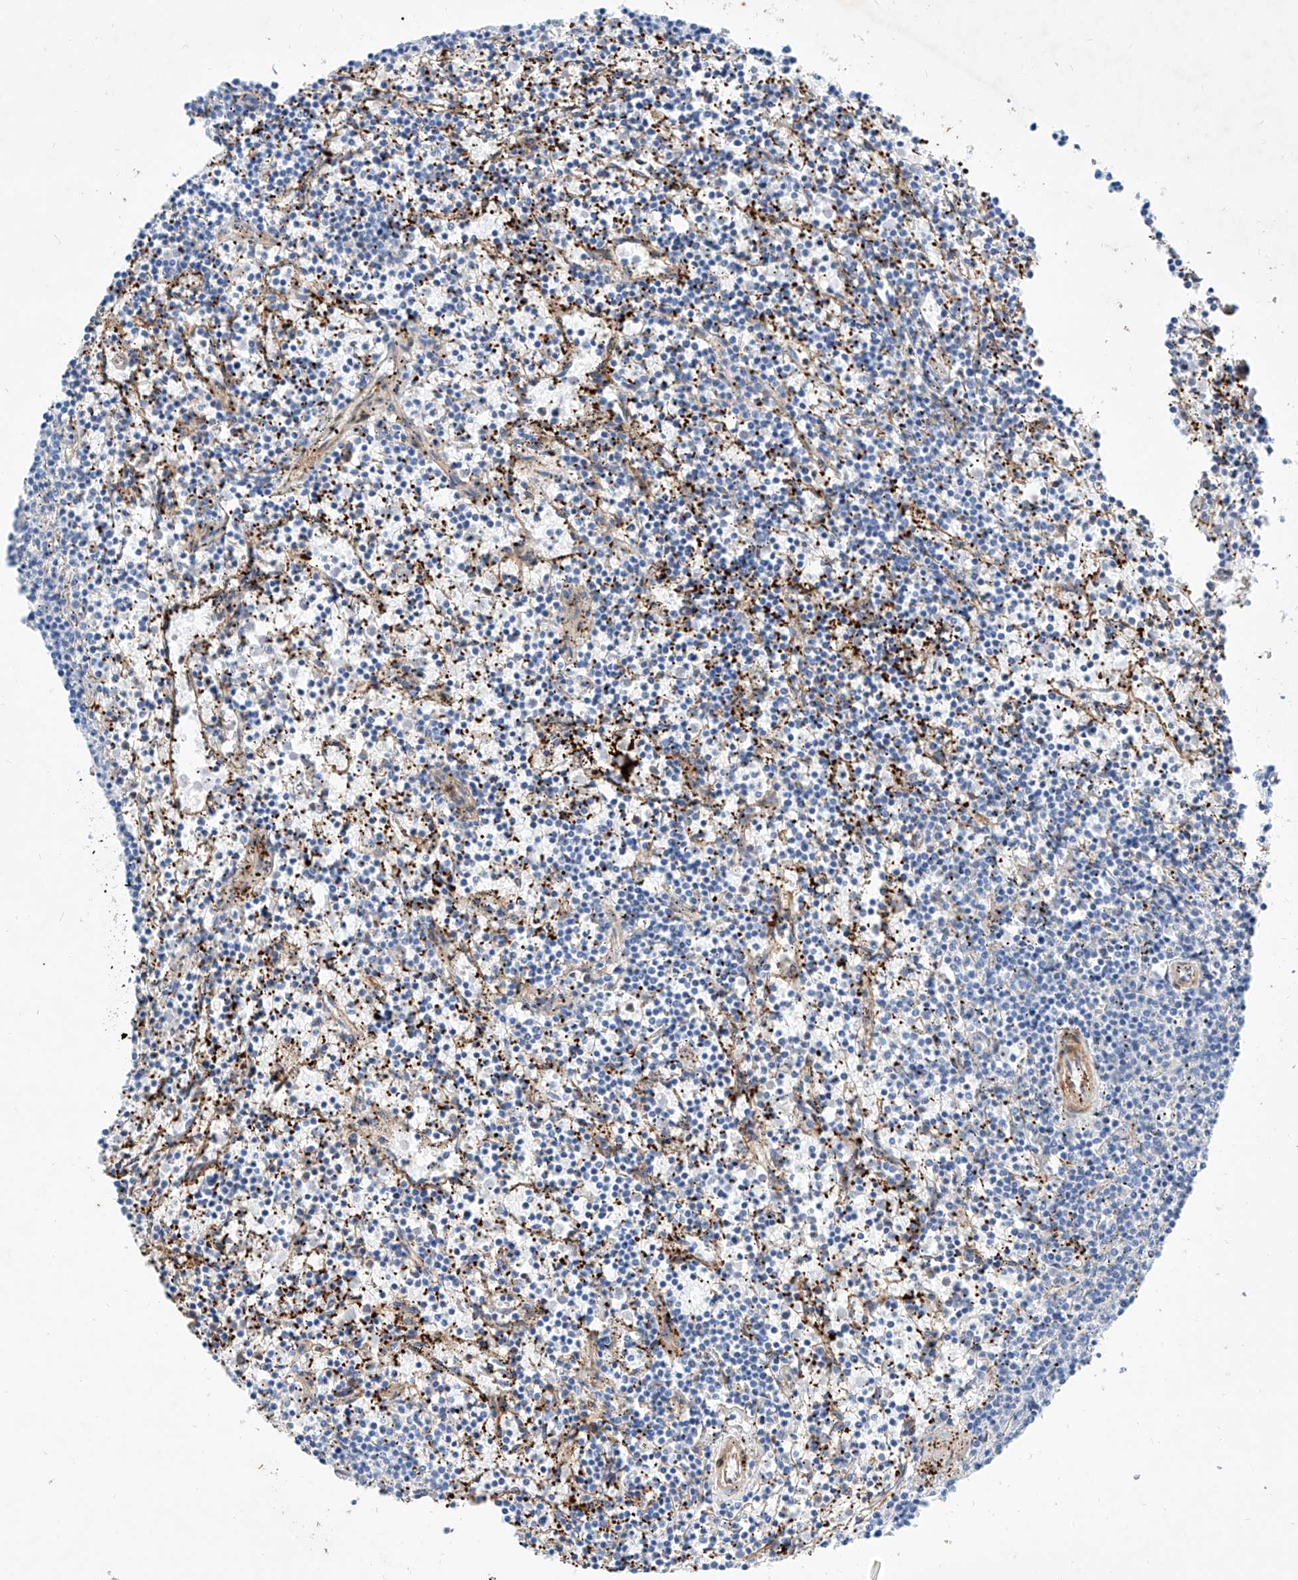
{"staining": {"intensity": "negative", "quantity": "none", "location": "none"}, "tissue": "lymphoma", "cell_type": "Tumor cells", "image_type": "cancer", "snomed": [{"axis": "morphology", "description": "Malignant lymphoma, non-Hodgkin's type, Low grade"}, {"axis": "topography", "description": "Spleen"}], "caption": "Tumor cells show no significant staining in lymphoma.", "gene": "TAS2R60", "patient": {"sex": "female", "age": 50}}